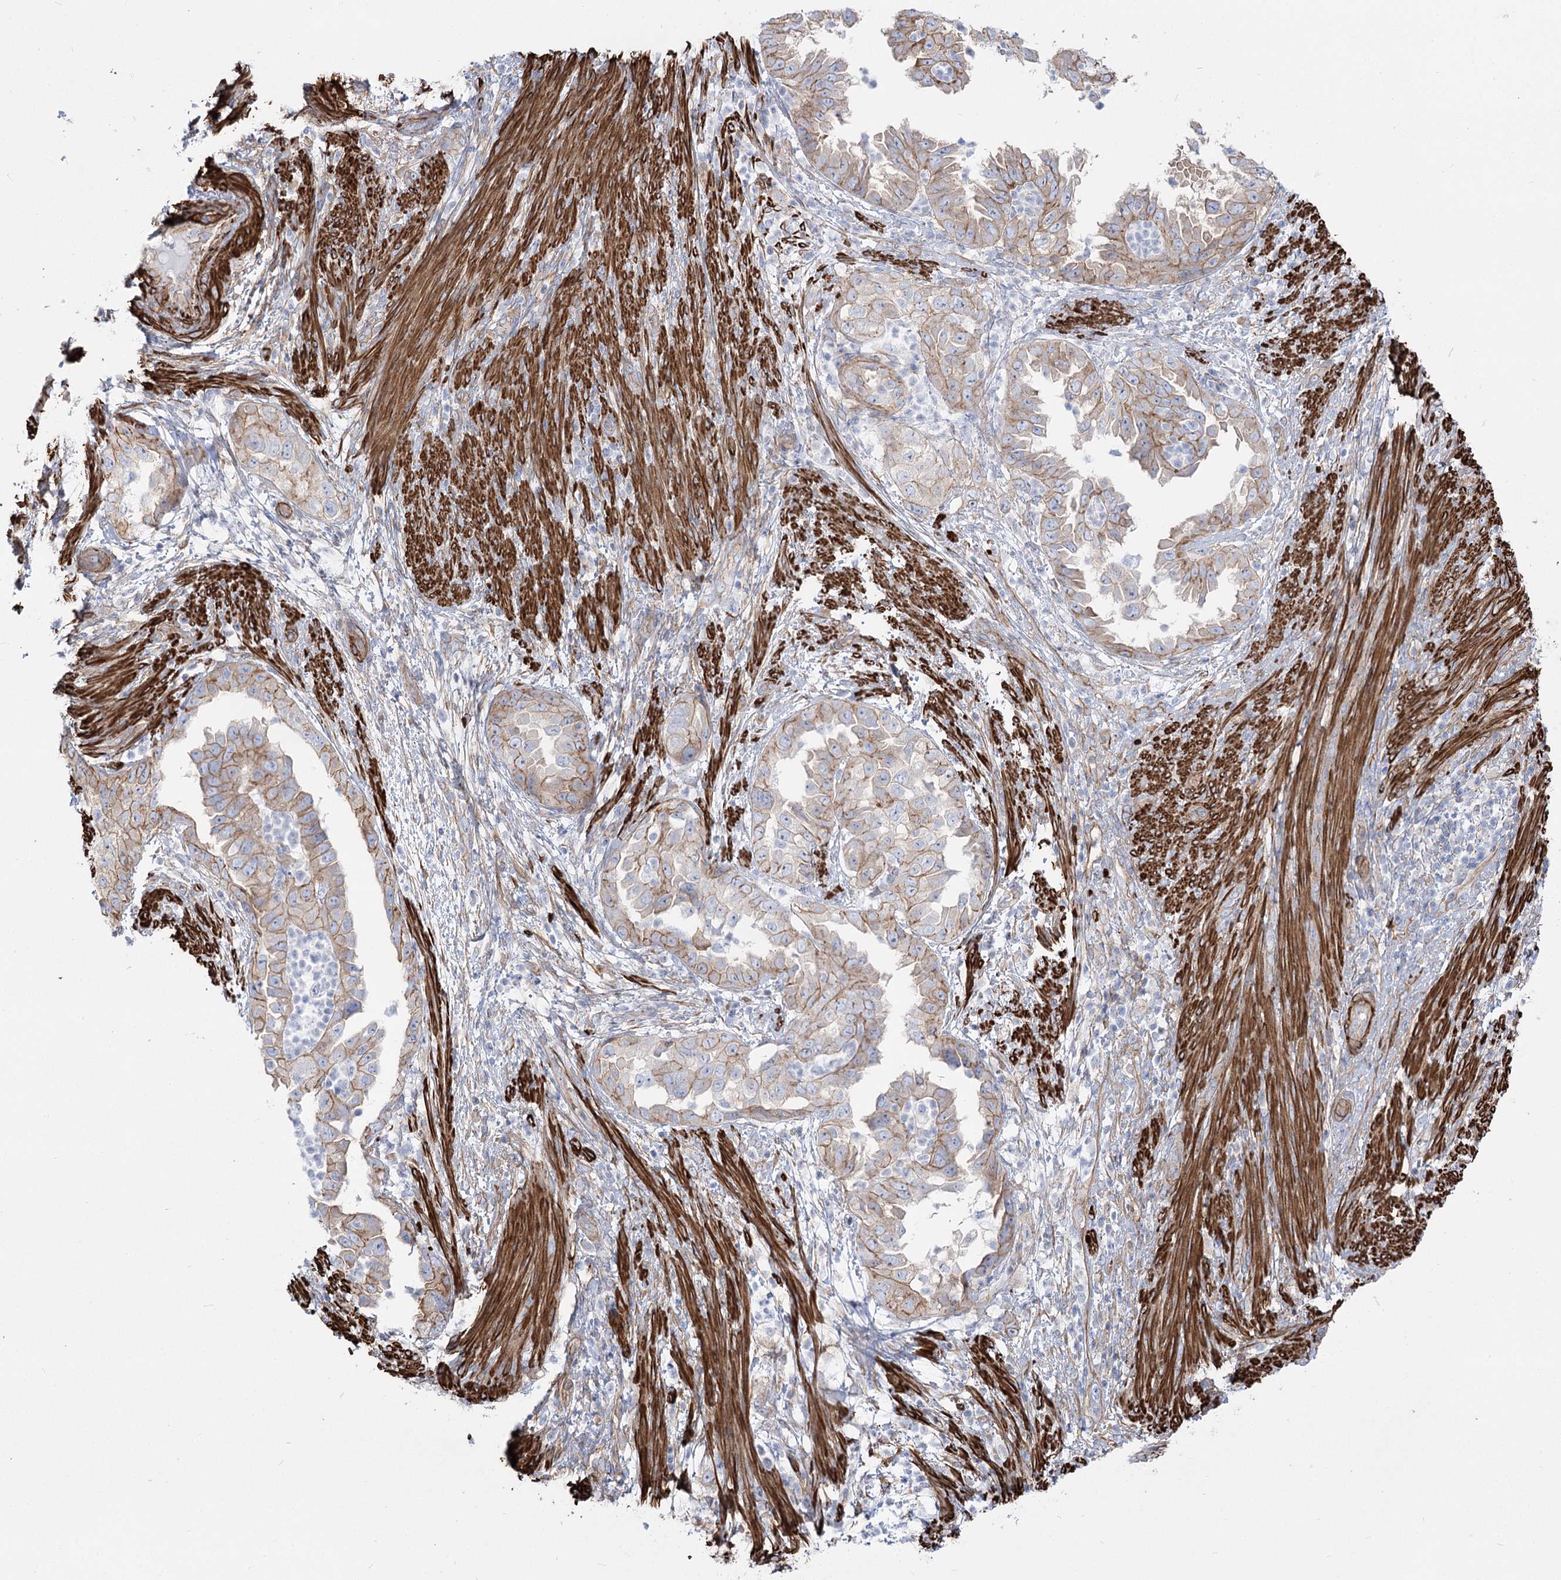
{"staining": {"intensity": "weak", "quantity": "25%-75%", "location": "cytoplasmic/membranous"}, "tissue": "endometrial cancer", "cell_type": "Tumor cells", "image_type": "cancer", "snomed": [{"axis": "morphology", "description": "Adenocarcinoma, NOS"}, {"axis": "topography", "description": "Endometrium"}], "caption": "Approximately 25%-75% of tumor cells in endometrial cancer (adenocarcinoma) display weak cytoplasmic/membranous protein staining as visualized by brown immunohistochemical staining.", "gene": "PLEKHA5", "patient": {"sex": "female", "age": 85}}